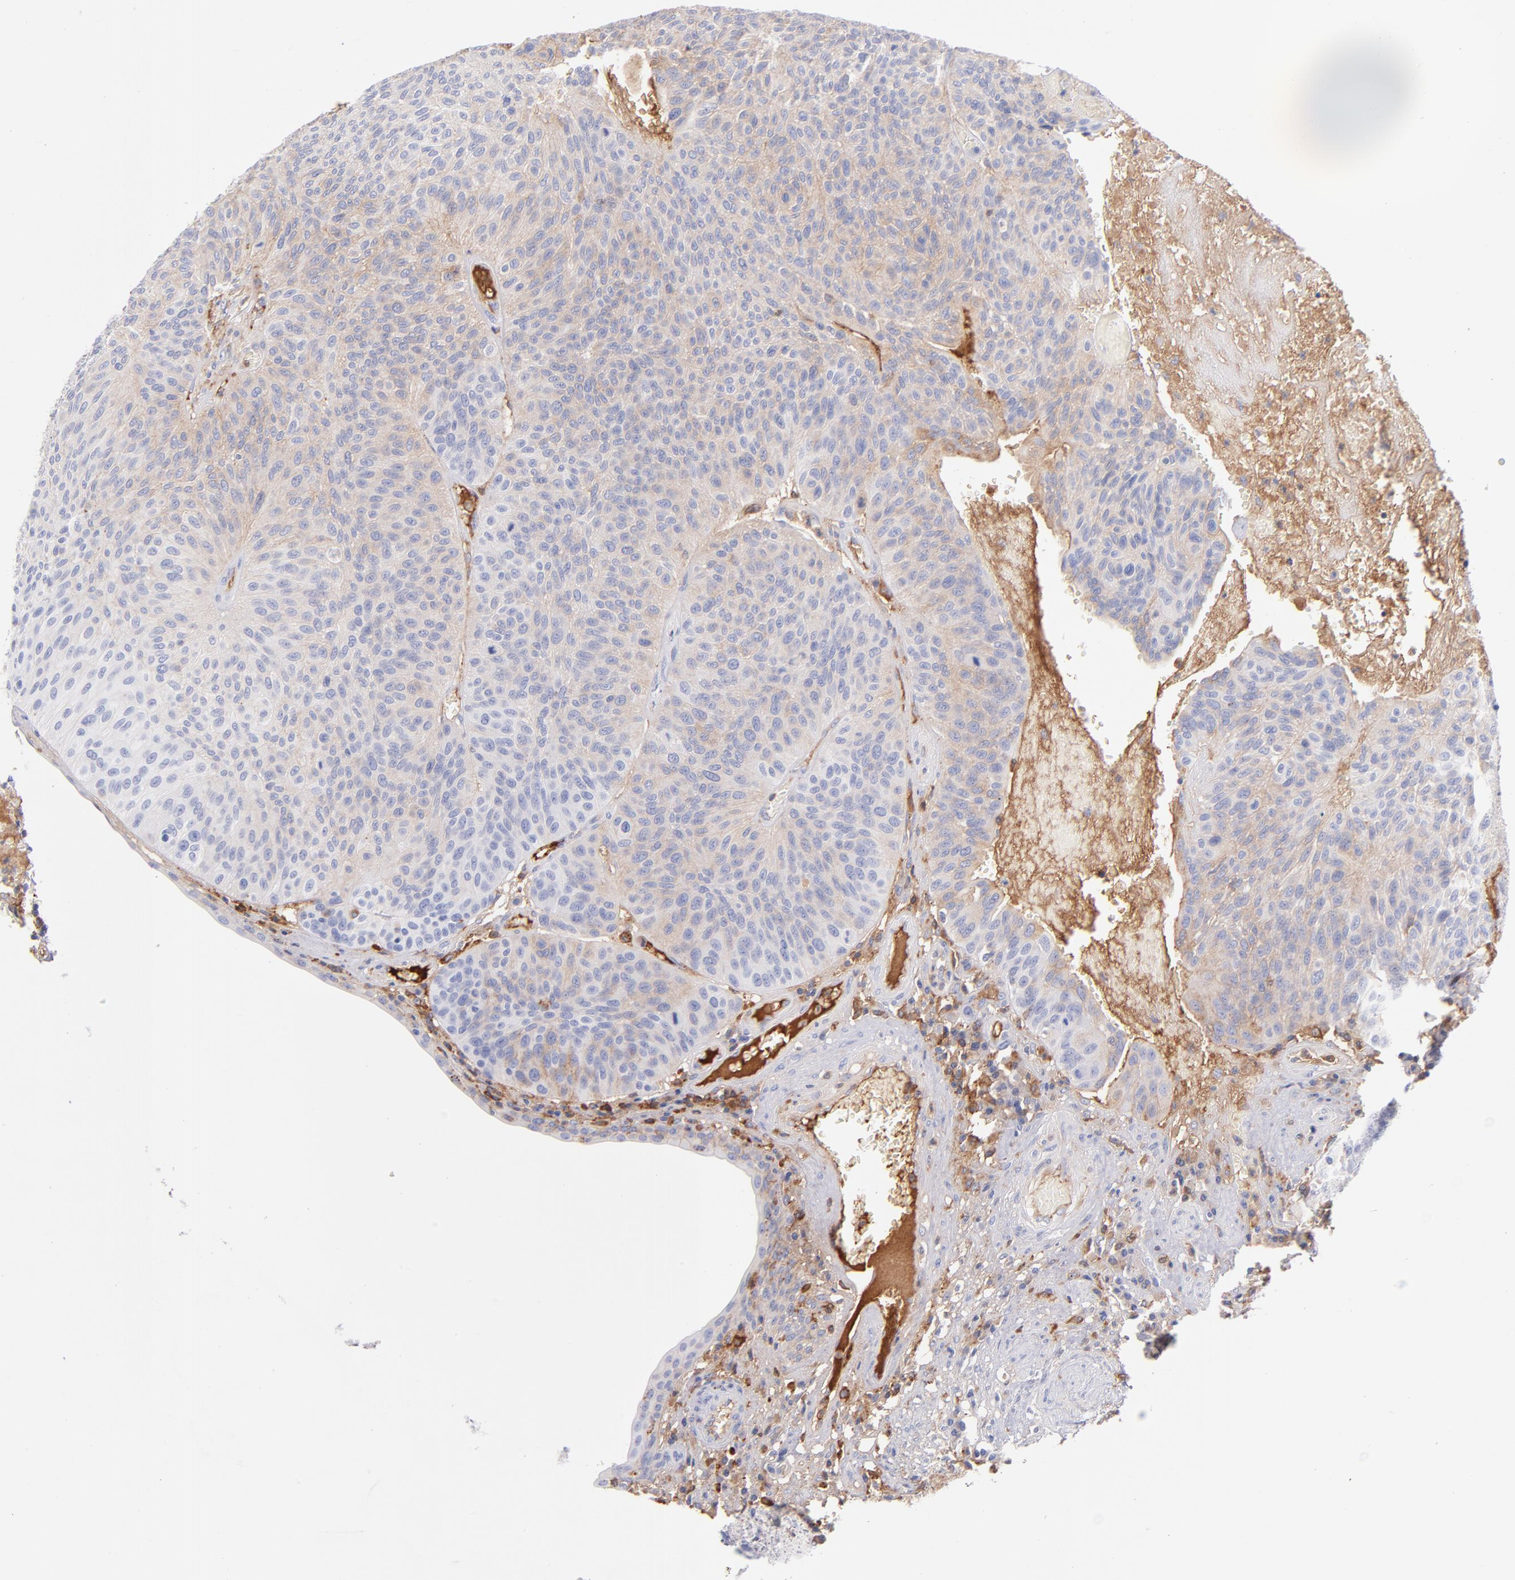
{"staining": {"intensity": "weak", "quantity": "25%-75%", "location": "cytoplasmic/membranous"}, "tissue": "urothelial cancer", "cell_type": "Tumor cells", "image_type": "cancer", "snomed": [{"axis": "morphology", "description": "Urothelial carcinoma, High grade"}, {"axis": "topography", "description": "Urinary bladder"}], "caption": "Protein expression analysis of human high-grade urothelial carcinoma reveals weak cytoplasmic/membranous staining in approximately 25%-75% of tumor cells.", "gene": "HP", "patient": {"sex": "male", "age": 66}}